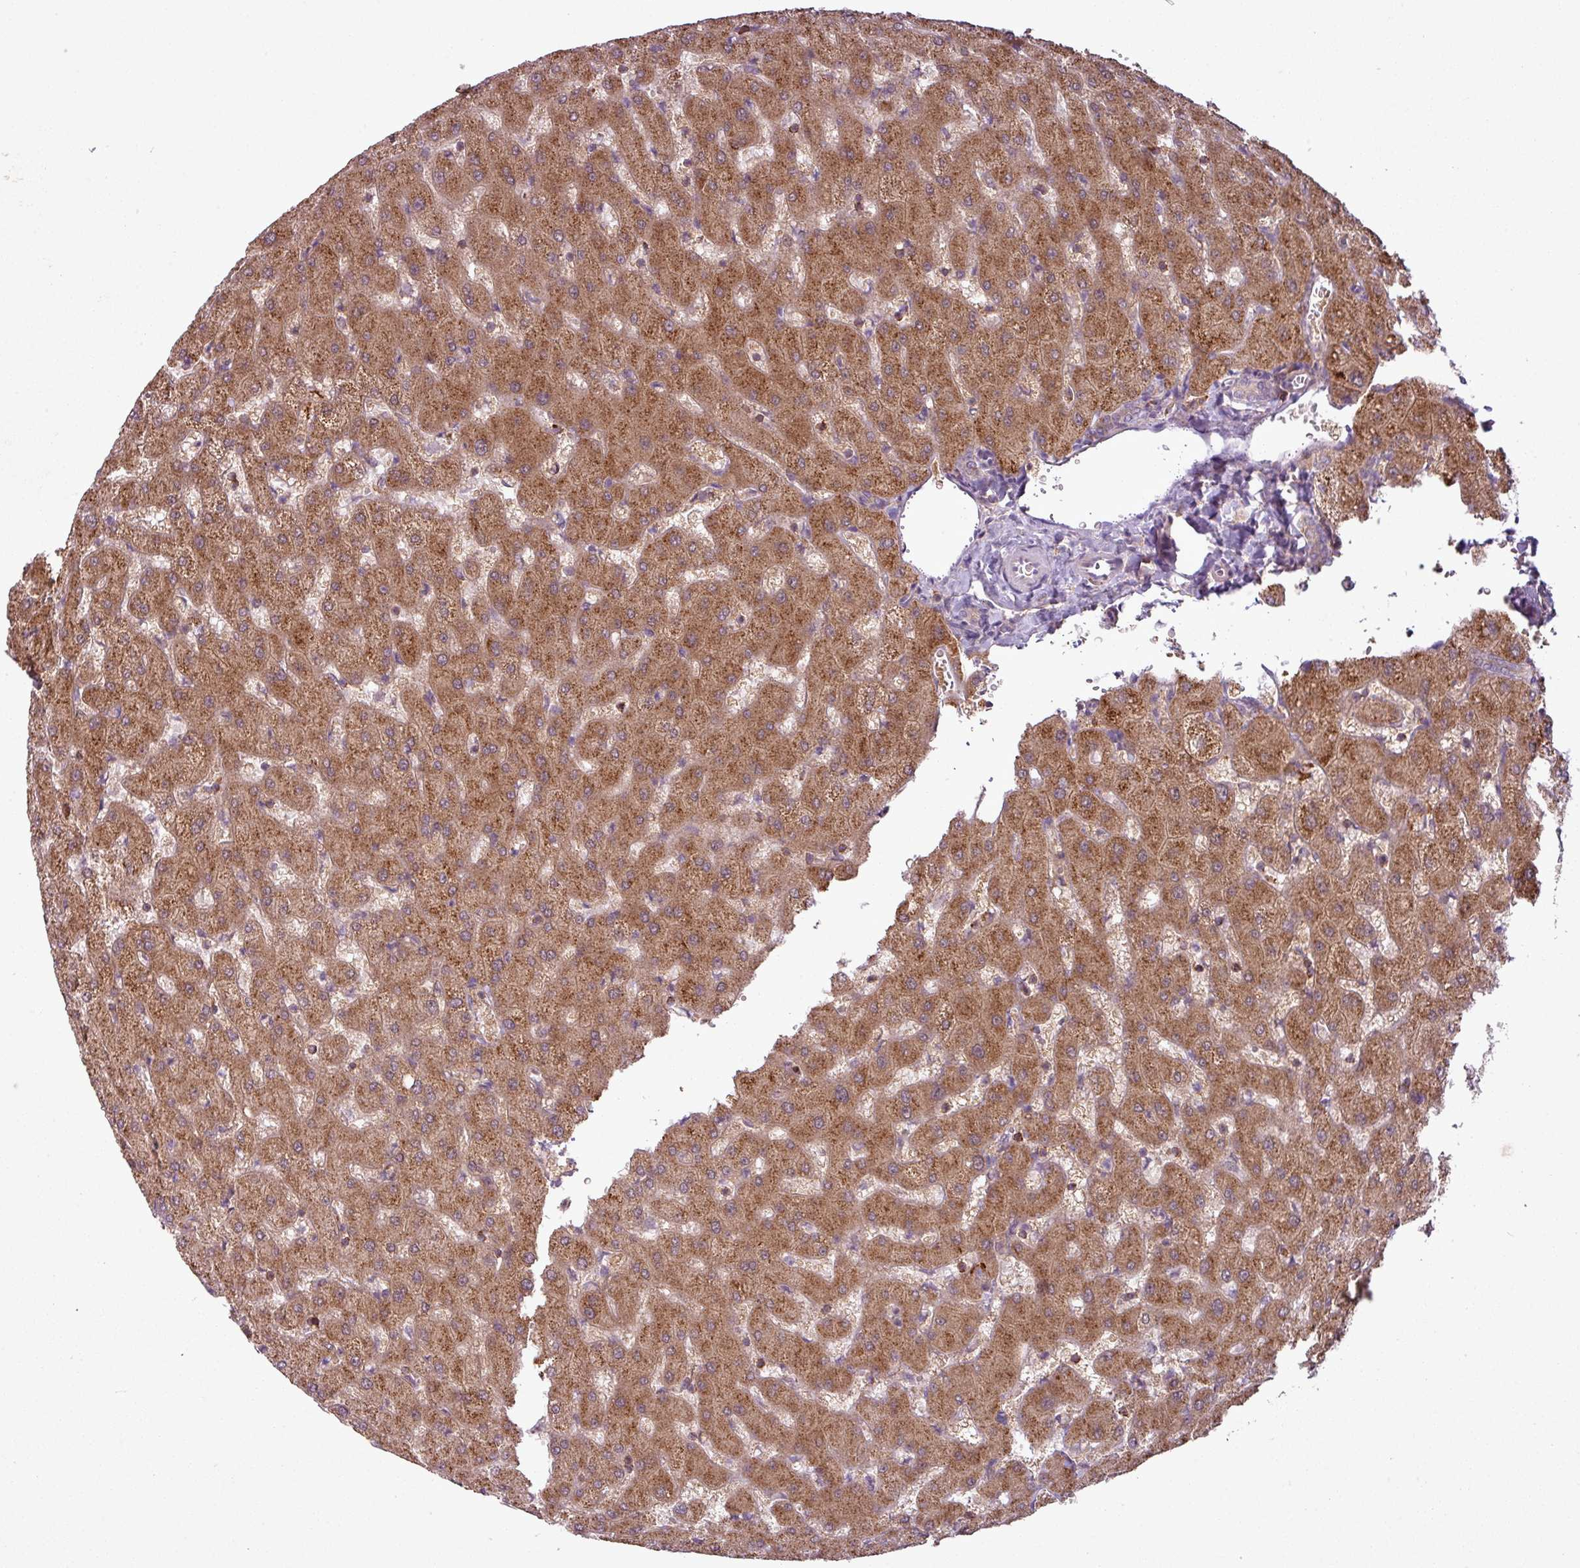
{"staining": {"intensity": "weak", "quantity": ">75%", "location": "cytoplasmic/membranous"}, "tissue": "liver", "cell_type": "Cholangiocytes", "image_type": "normal", "snomed": [{"axis": "morphology", "description": "Normal tissue, NOS"}, {"axis": "topography", "description": "Liver"}], "caption": "This is an image of immunohistochemistry staining of normal liver, which shows weak expression in the cytoplasmic/membranous of cholangiocytes.", "gene": "ZC2HC1C", "patient": {"sex": "female", "age": 63}}